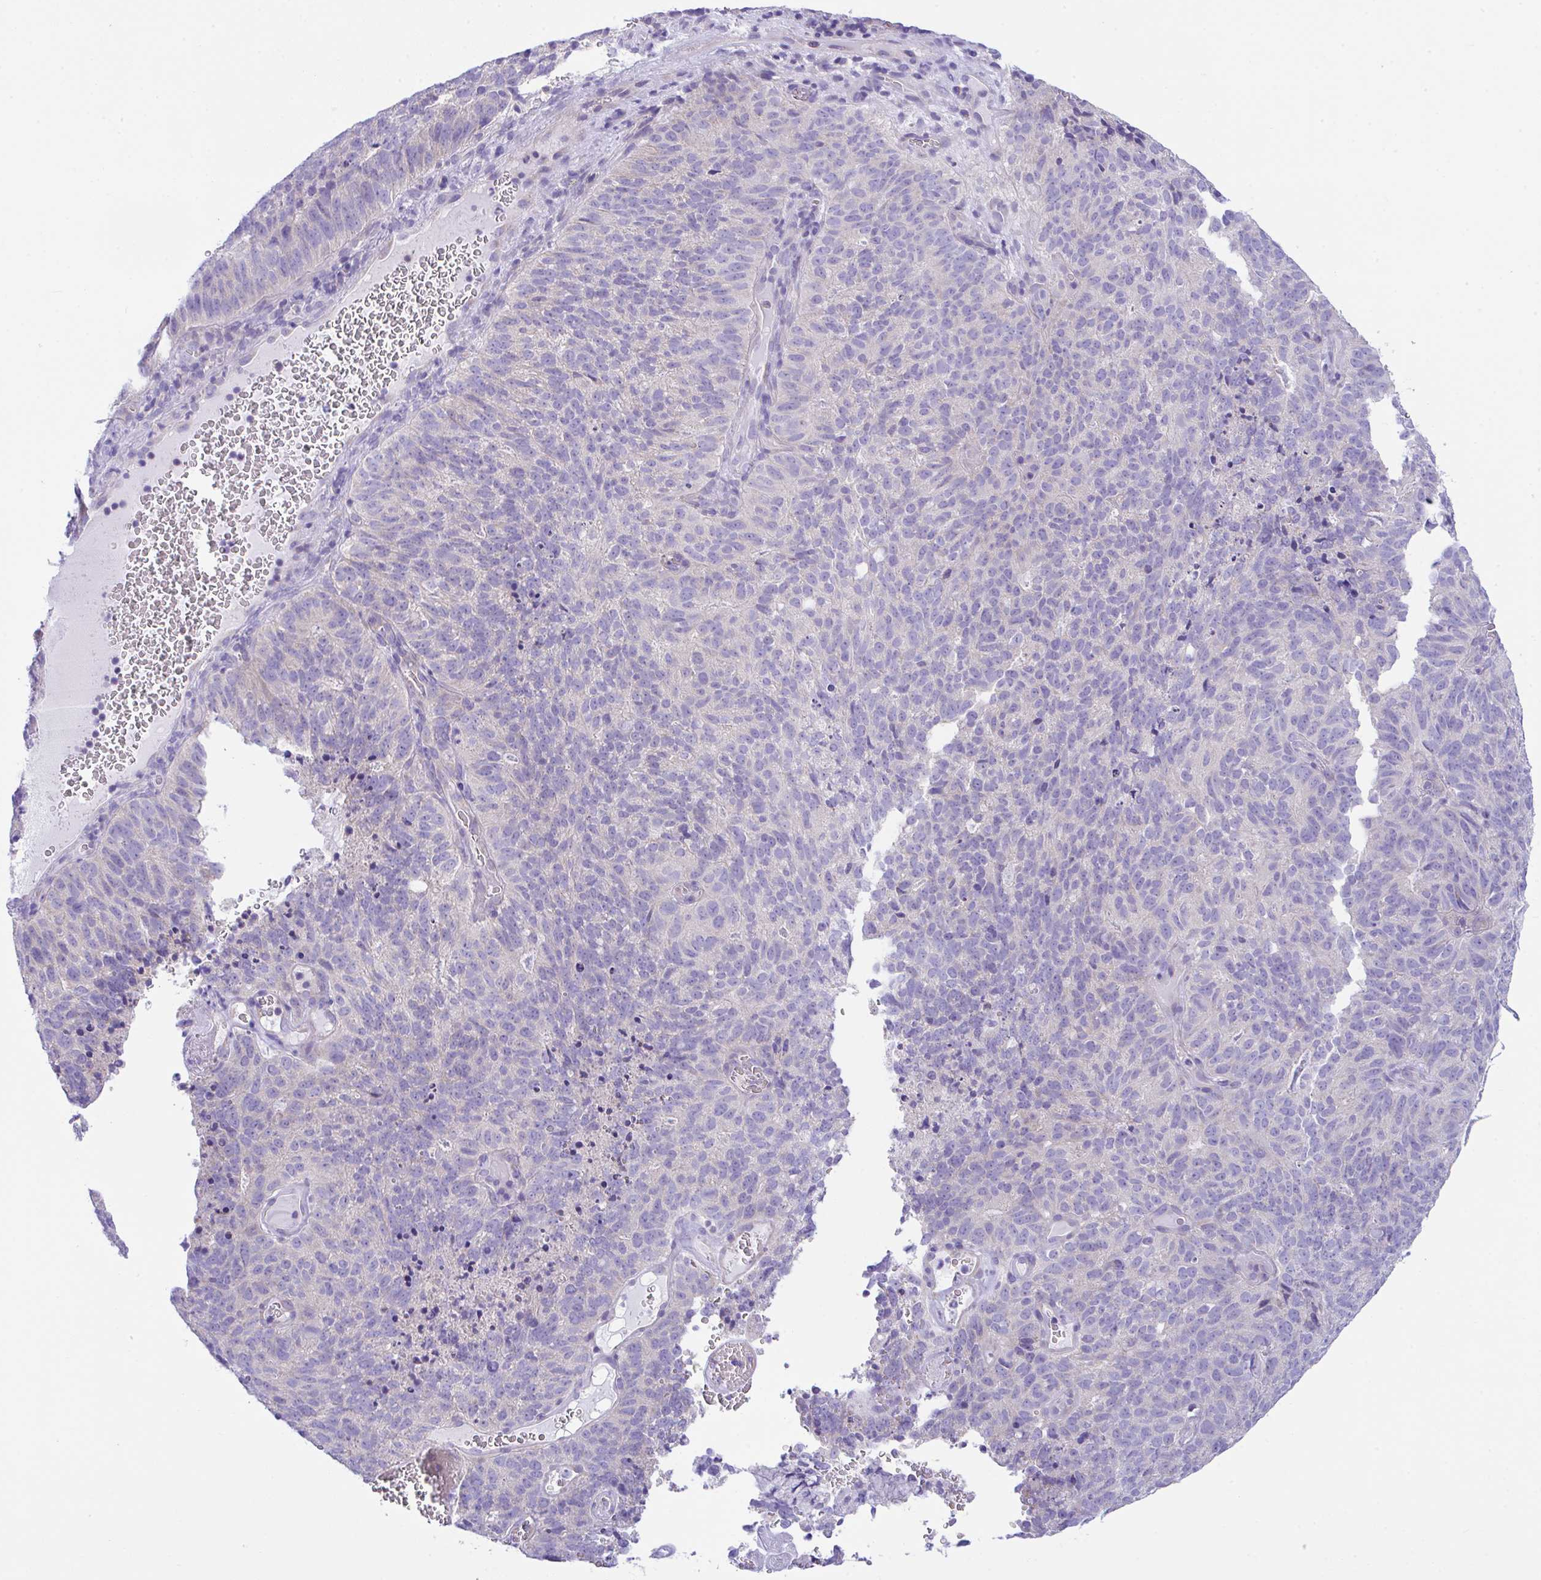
{"staining": {"intensity": "negative", "quantity": "none", "location": "none"}, "tissue": "cervical cancer", "cell_type": "Tumor cells", "image_type": "cancer", "snomed": [{"axis": "morphology", "description": "Adenocarcinoma, NOS"}, {"axis": "topography", "description": "Cervix"}], "caption": "Immunohistochemistry (IHC) histopathology image of human adenocarcinoma (cervical) stained for a protein (brown), which demonstrates no expression in tumor cells.", "gene": "NLRP8", "patient": {"sex": "female", "age": 38}}